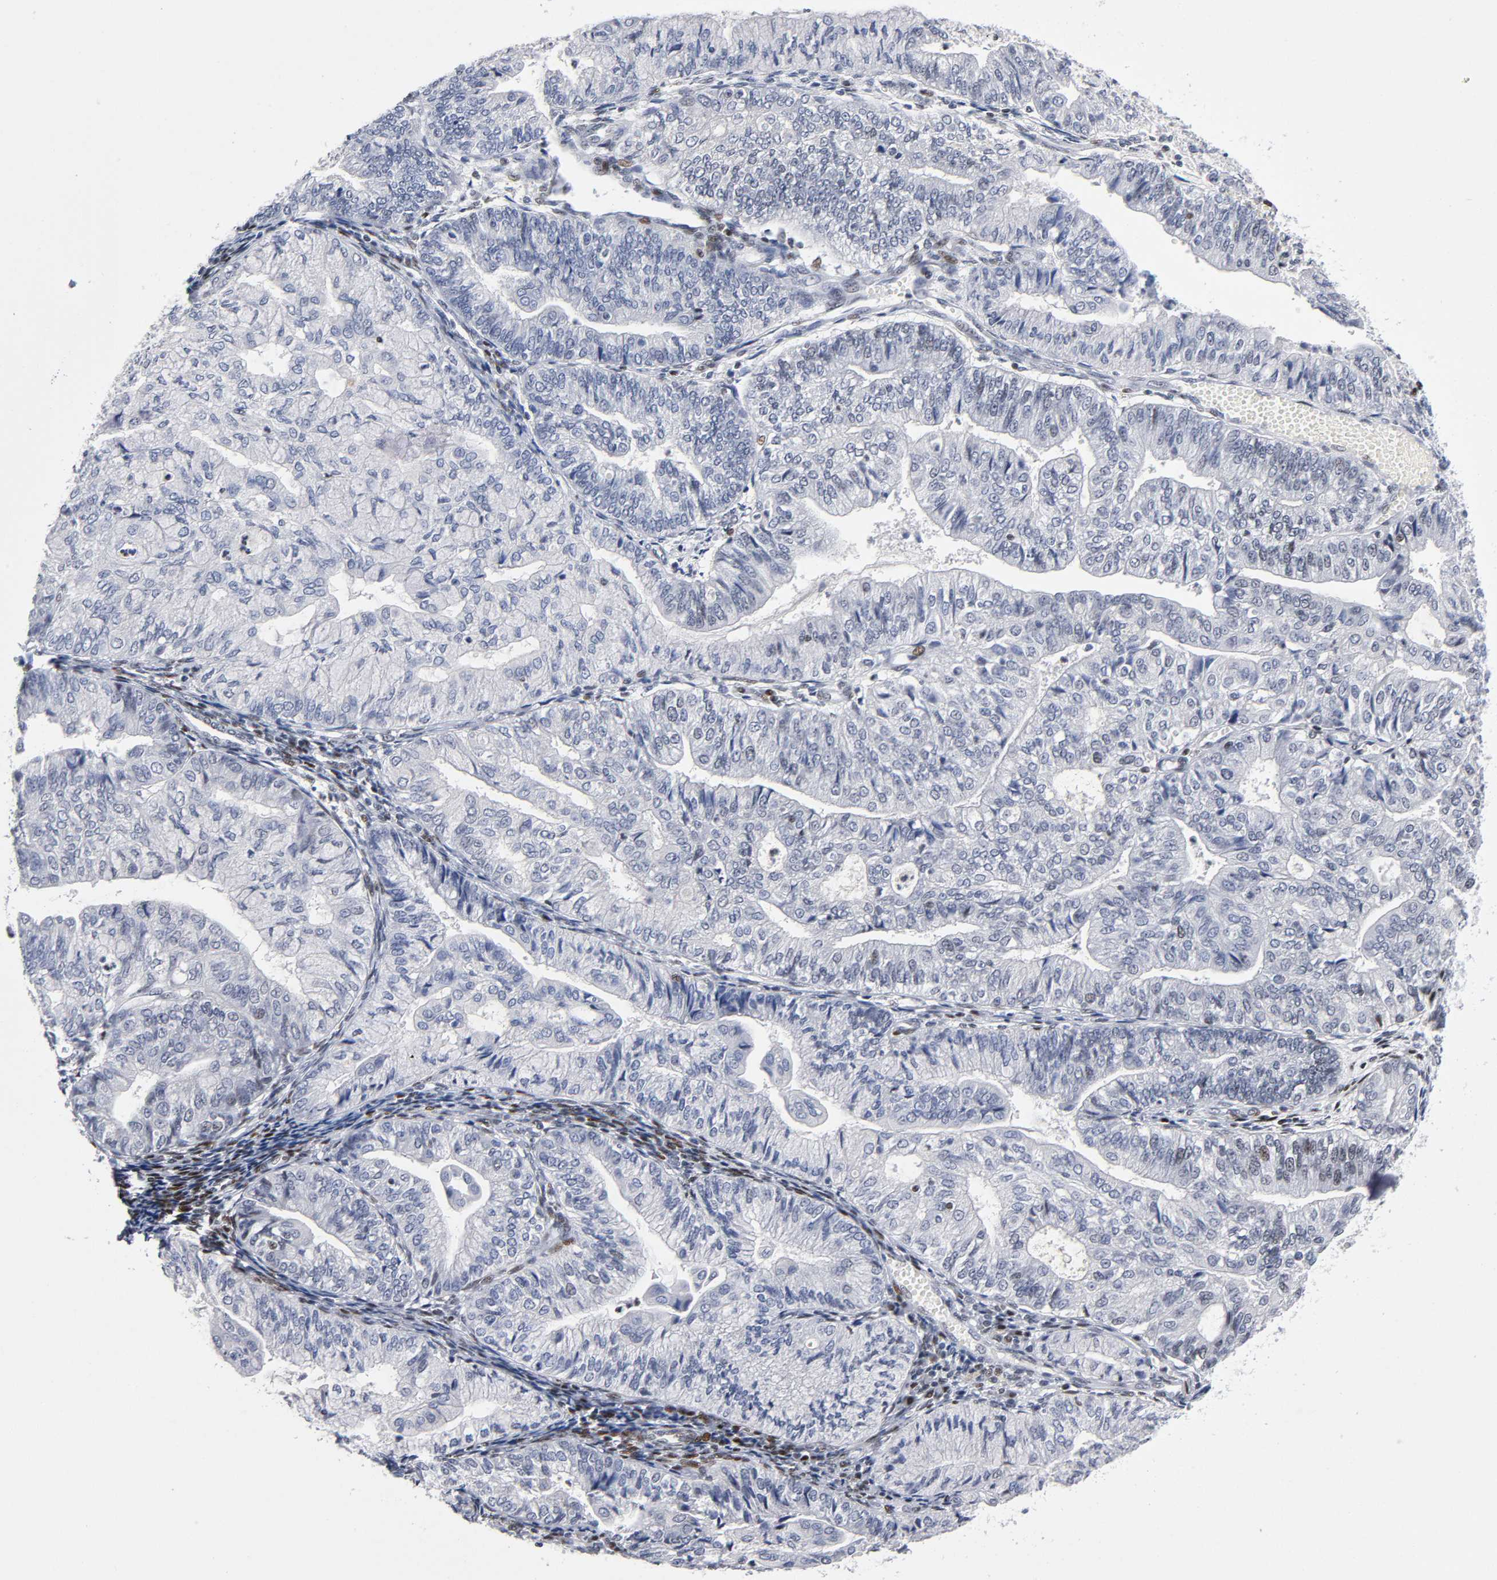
{"staining": {"intensity": "negative", "quantity": "none", "location": "none"}, "tissue": "endometrial cancer", "cell_type": "Tumor cells", "image_type": "cancer", "snomed": [{"axis": "morphology", "description": "Adenocarcinoma, NOS"}, {"axis": "topography", "description": "Endometrium"}], "caption": "Tumor cells show no significant protein positivity in endometrial adenocarcinoma.", "gene": "SP3", "patient": {"sex": "female", "age": 59}}